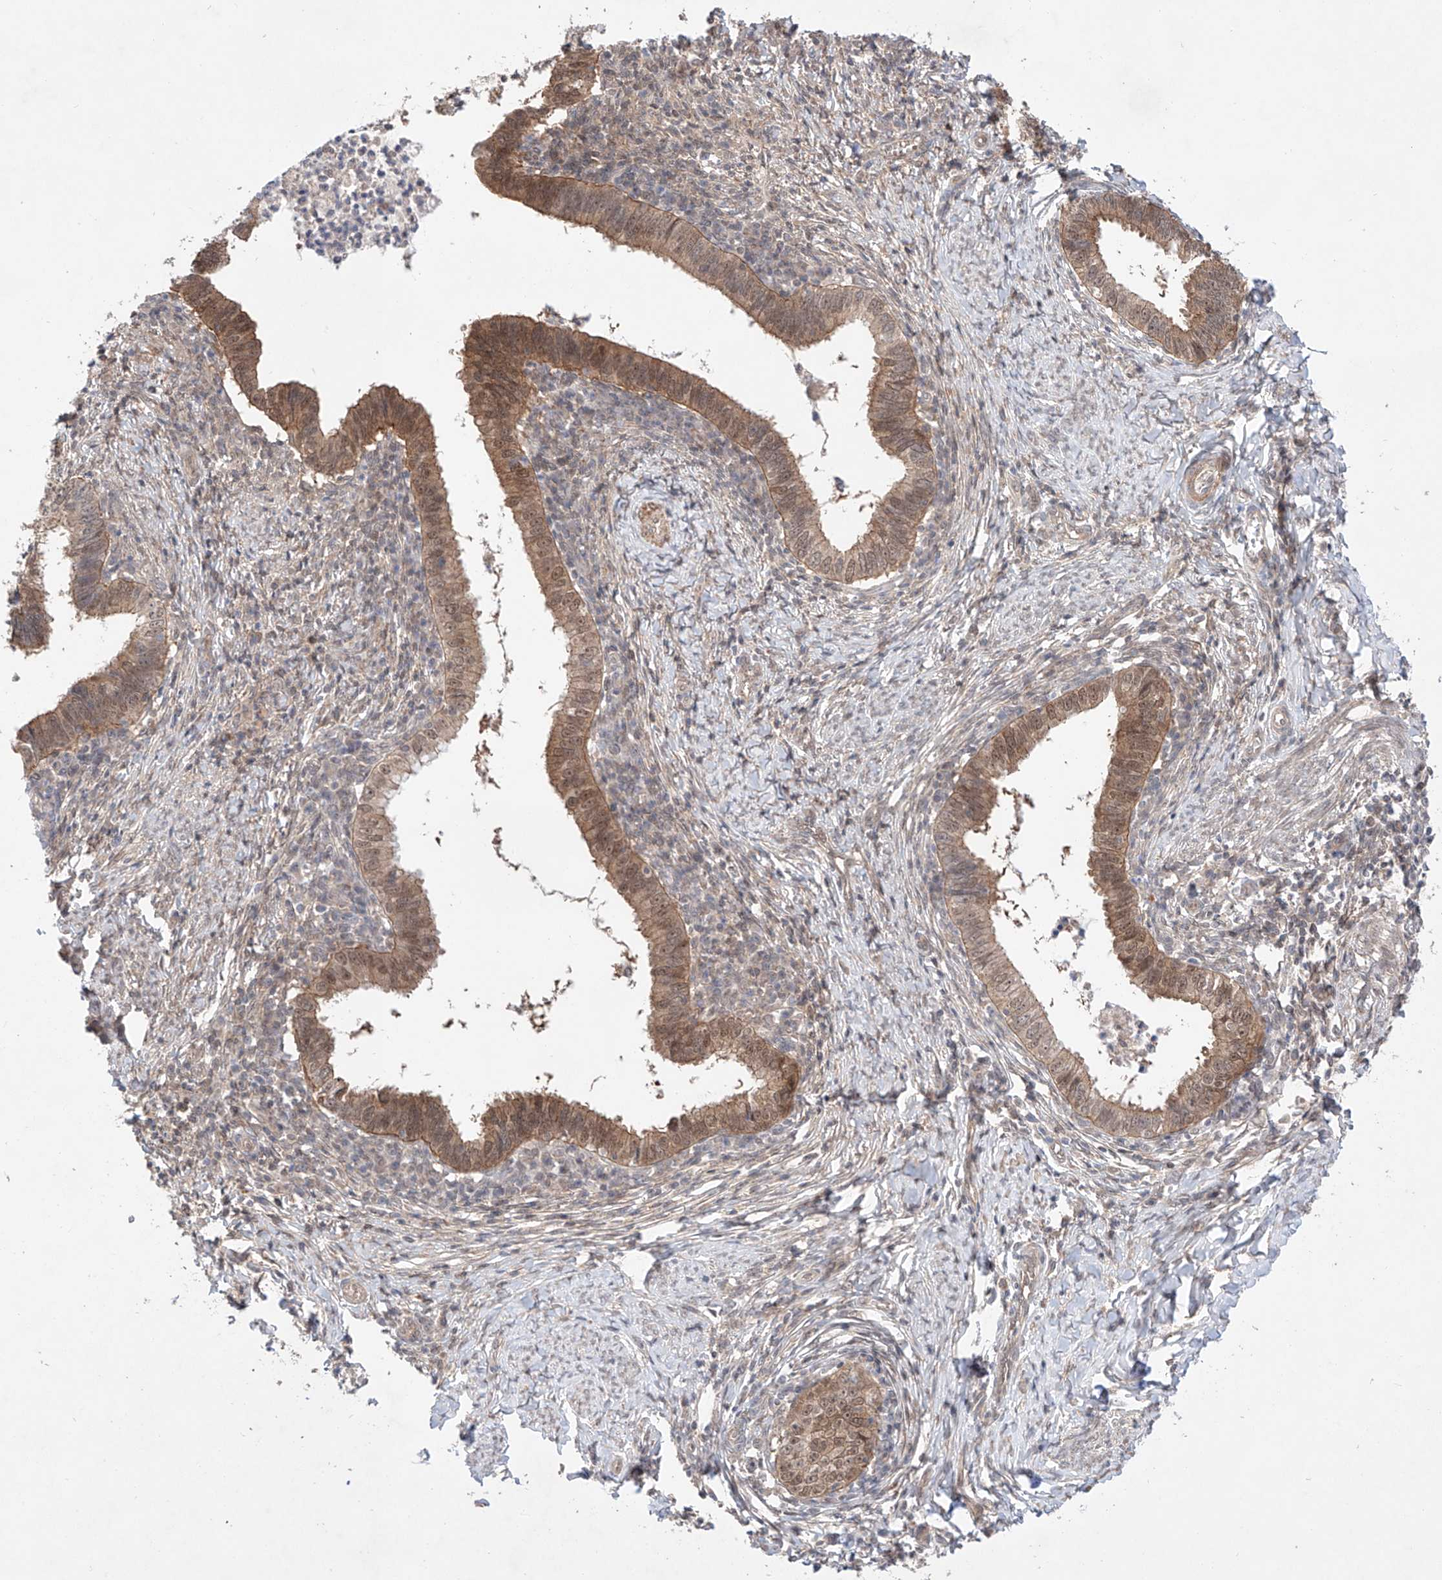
{"staining": {"intensity": "moderate", "quantity": ">75%", "location": "cytoplasmic/membranous,nuclear"}, "tissue": "cervical cancer", "cell_type": "Tumor cells", "image_type": "cancer", "snomed": [{"axis": "morphology", "description": "Adenocarcinoma, NOS"}, {"axis": "topography", "description": "Cervix"}], "caption": "Protein analysis of adenocarcinoma (cervical) tissue reveals moderate cytoplasmic/membranous and nuclear expression in about >75% of tumor cells.", "gene": "TSR2", "patient": {"sex": "female", "age": 36}}